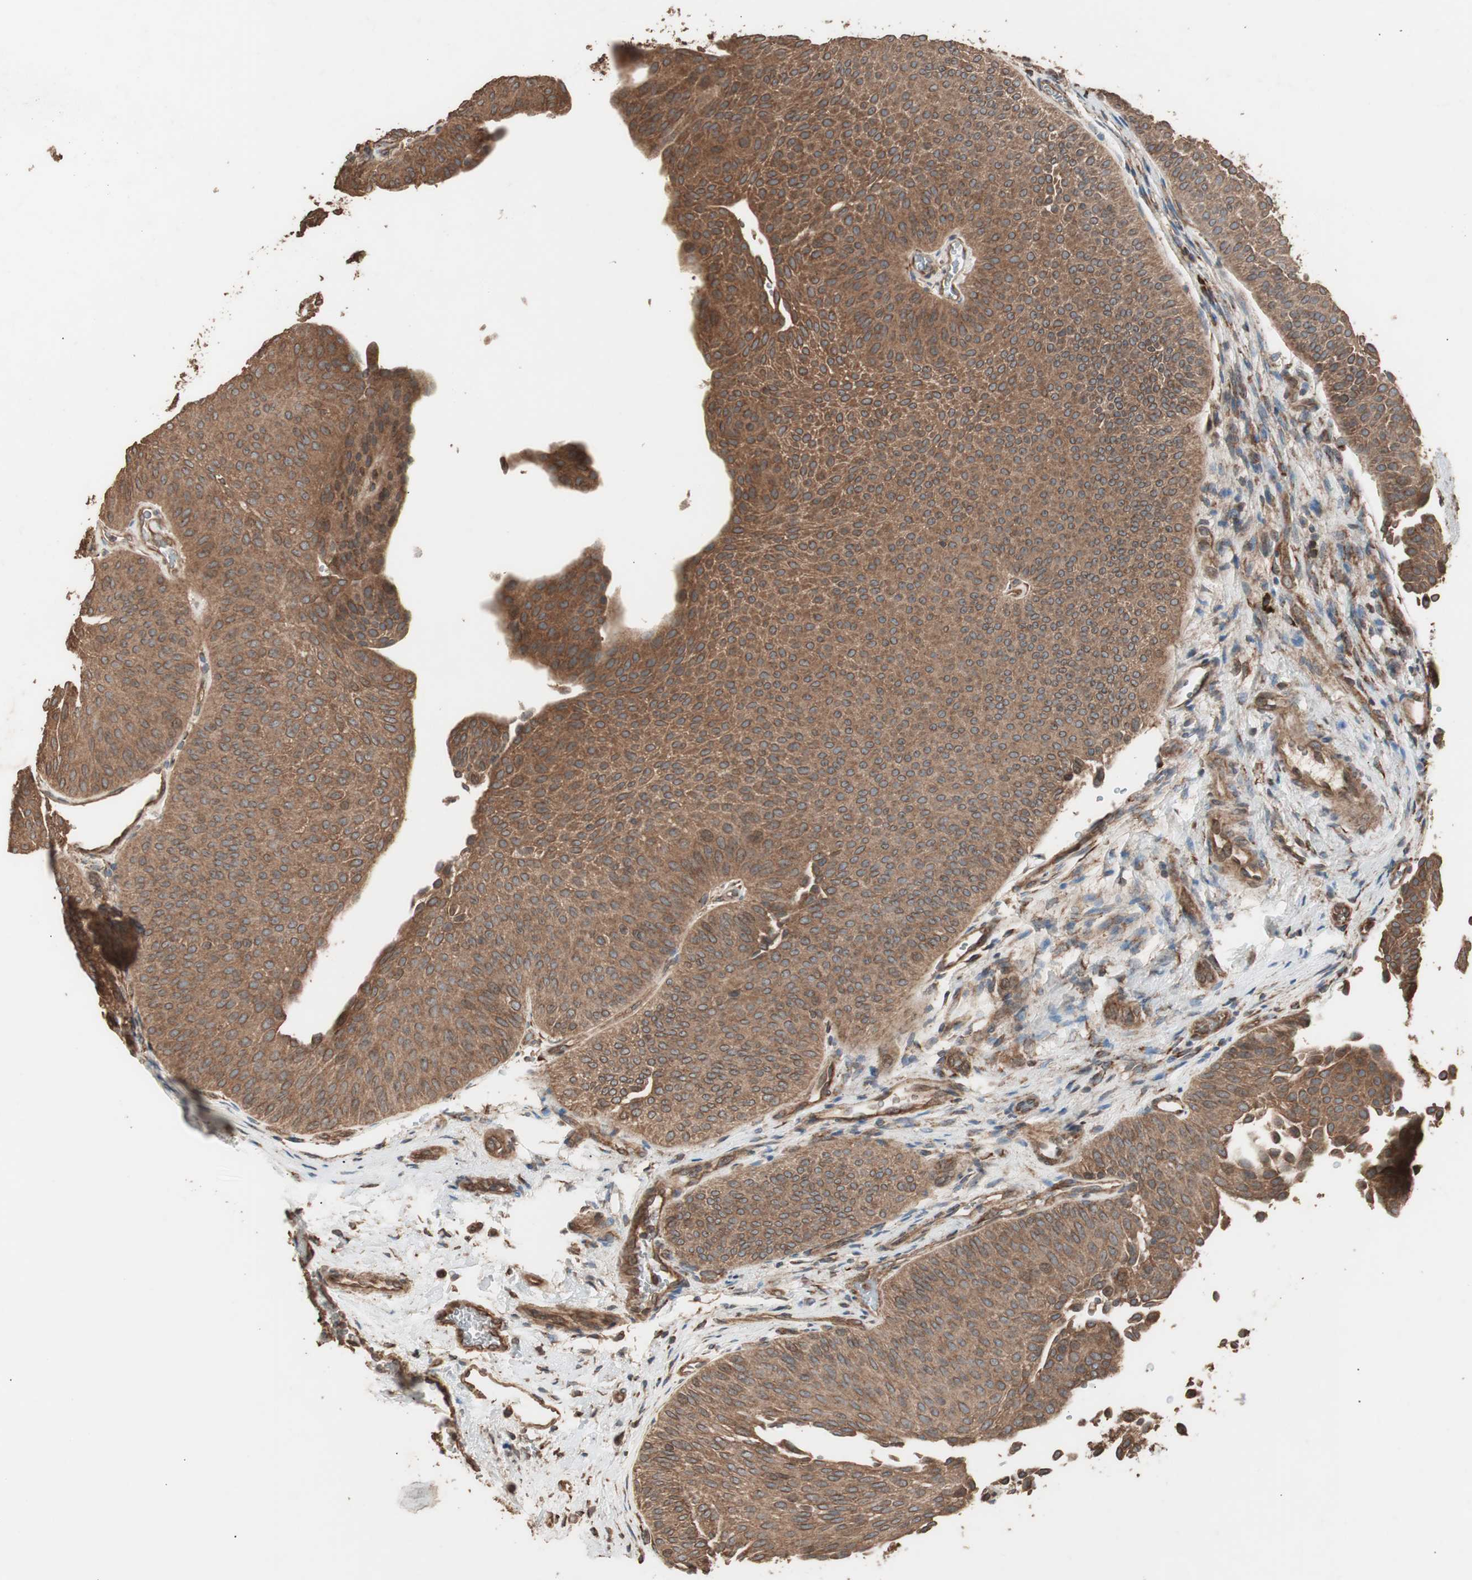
{"staining": {"intensity": "moderate", "quantity": ">75%", "location": "cytoplasmic/membranous"}, "tissue": "urothelial cancer", "cell_type": "Tumor cells", "image_type": "cancer", "snomed": [{"axis": "morphology", "description": "Urothelial carcinoma, Low grade"}, {"axis": "topography", "description": "Urinary bladder"}], "caption": "This is an image of immunohistochemistry staining of urothelial cancer, which shows moderate staining in the cytoplasmic/membranous of tumor cells.", "gene": "LZTS1", "patient": {"sex": "female", "age": 60}}